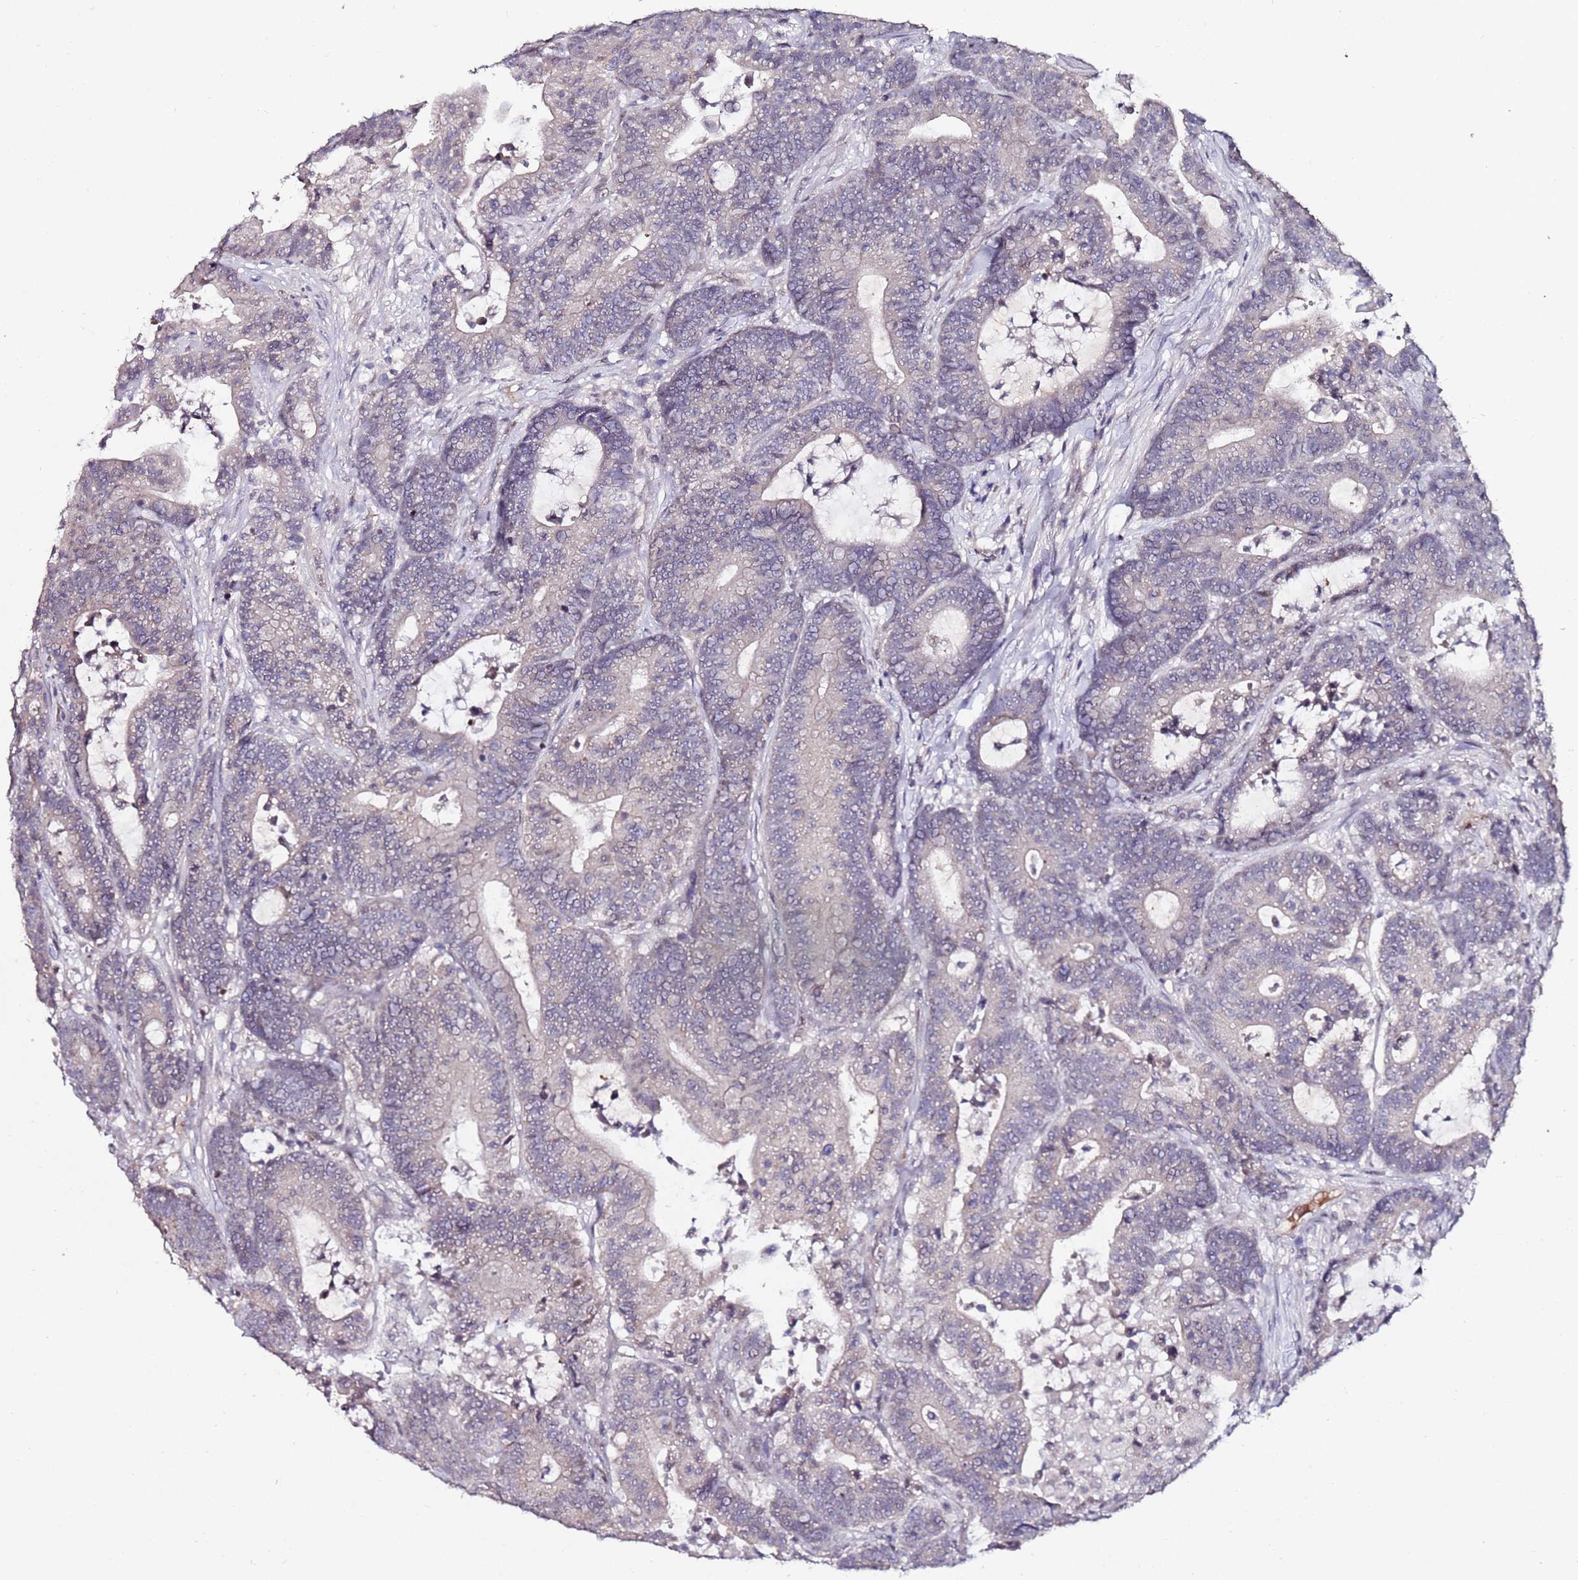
{"staining": {"intensity": "negative", "quantity": "none", "location": "none"}, "tissue": "colorectal cancer", "cell_type": "Tumor cells", "image_type": "cancer", "snomed": [{"axis": "morphology", "description": "Adenocarcinoma, NOS"}, {"axis": "topography", "description": "Colon"}], "caption": "The immunohistochemistry micrograph has no significant expression in tumor cells of colorectal cancer tissue.", "gene": "DUSP28", "patient": {"sex": "female", "age": 84}}